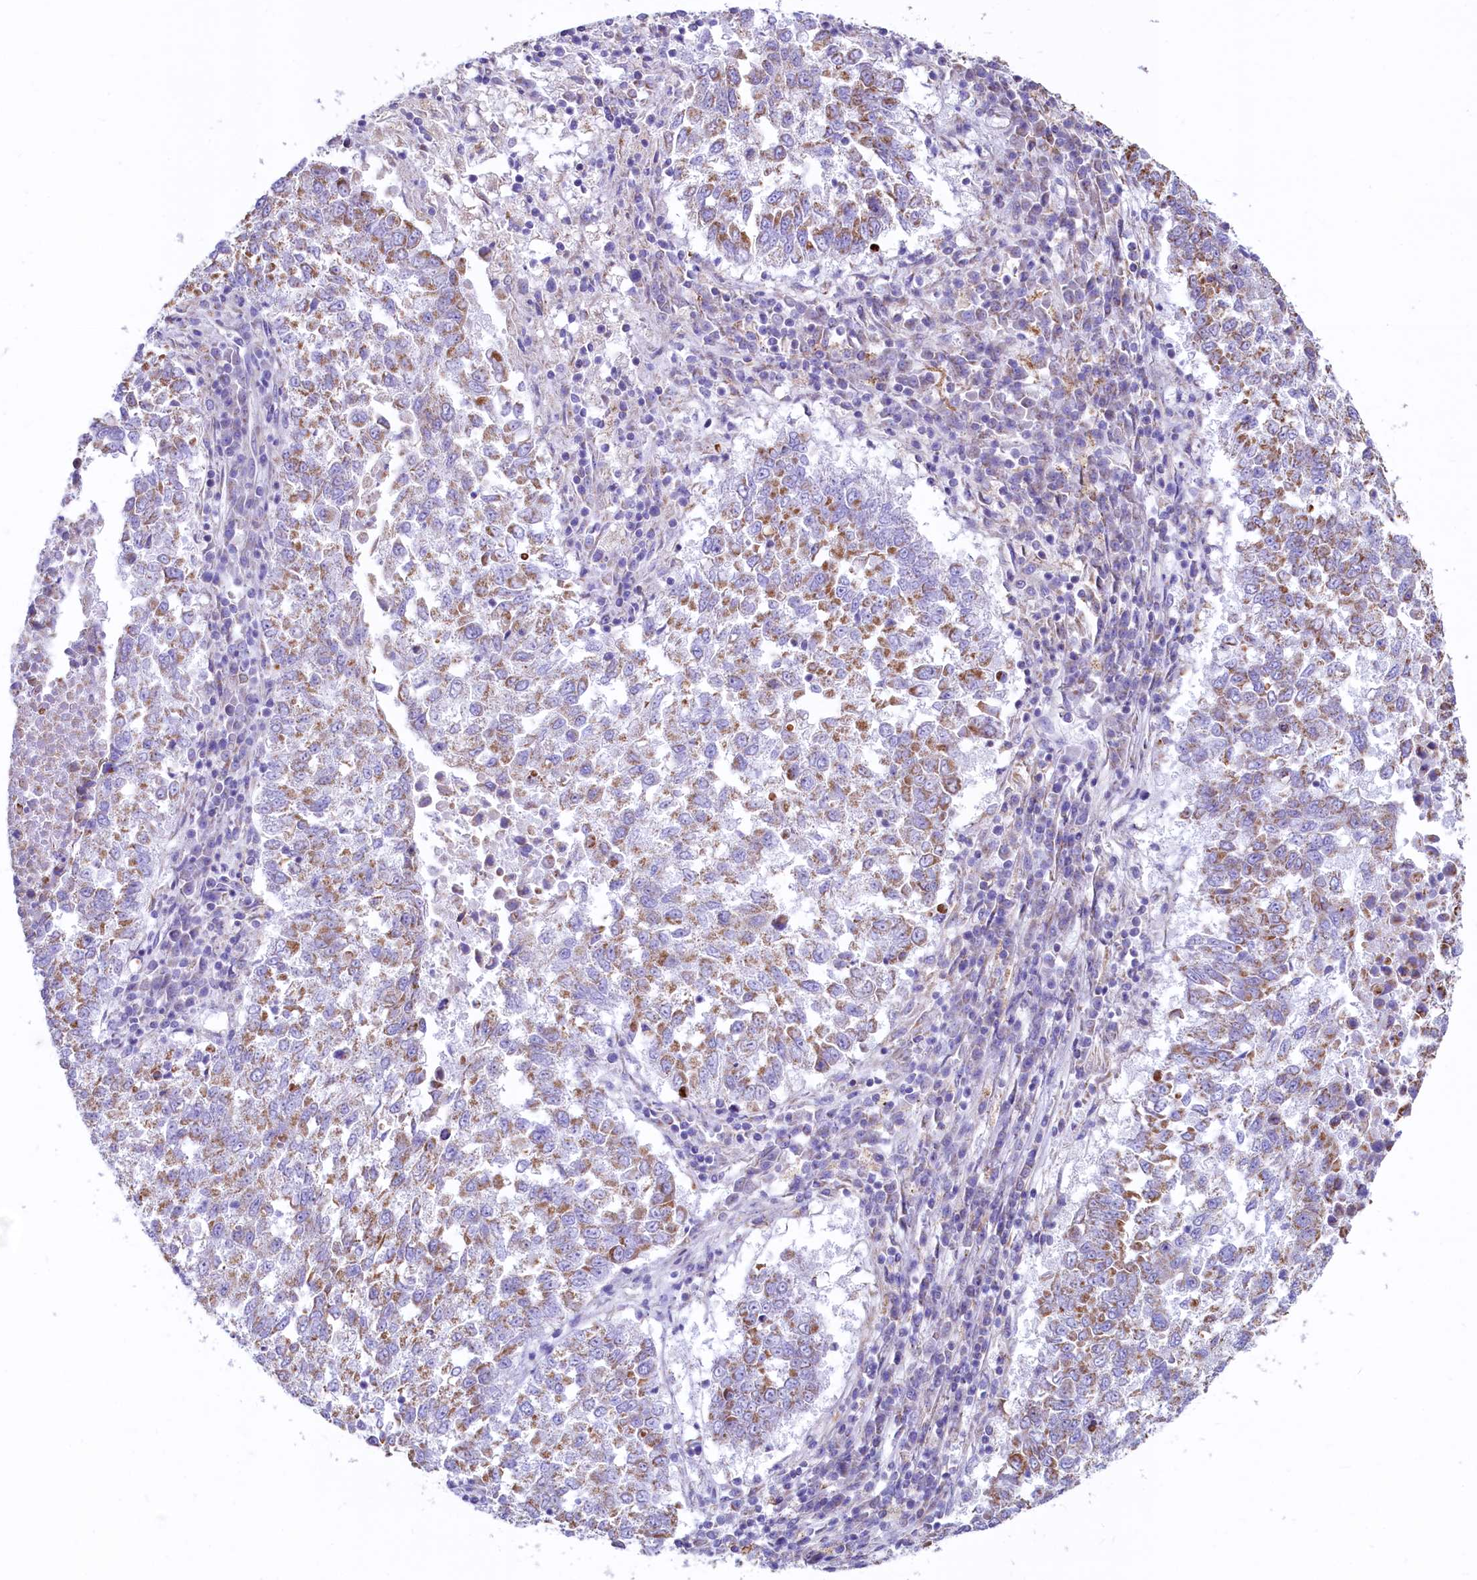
{"staining": {"intensity": "moderate", "quantity": "25%-75%", "location": "cytoplasmic/membranous"}, "tissue": "lung cancer", "cell_type": "Tumor cells", "image_type": "cancer", "snomed": [{"axis": "morphology", "description": "Squamous cell carcinoma, NOS"}, {"axis": "topography", "description": "Lung"}], "caption": "Protein expression analysis of human squamous cell carcinoma (lung) reveals moderate cytoplasmic/membranous positivity in about 25%-75% of tumor cells.", "gene": "VWCE", "patient": {"sex": "male", "age": 73}}